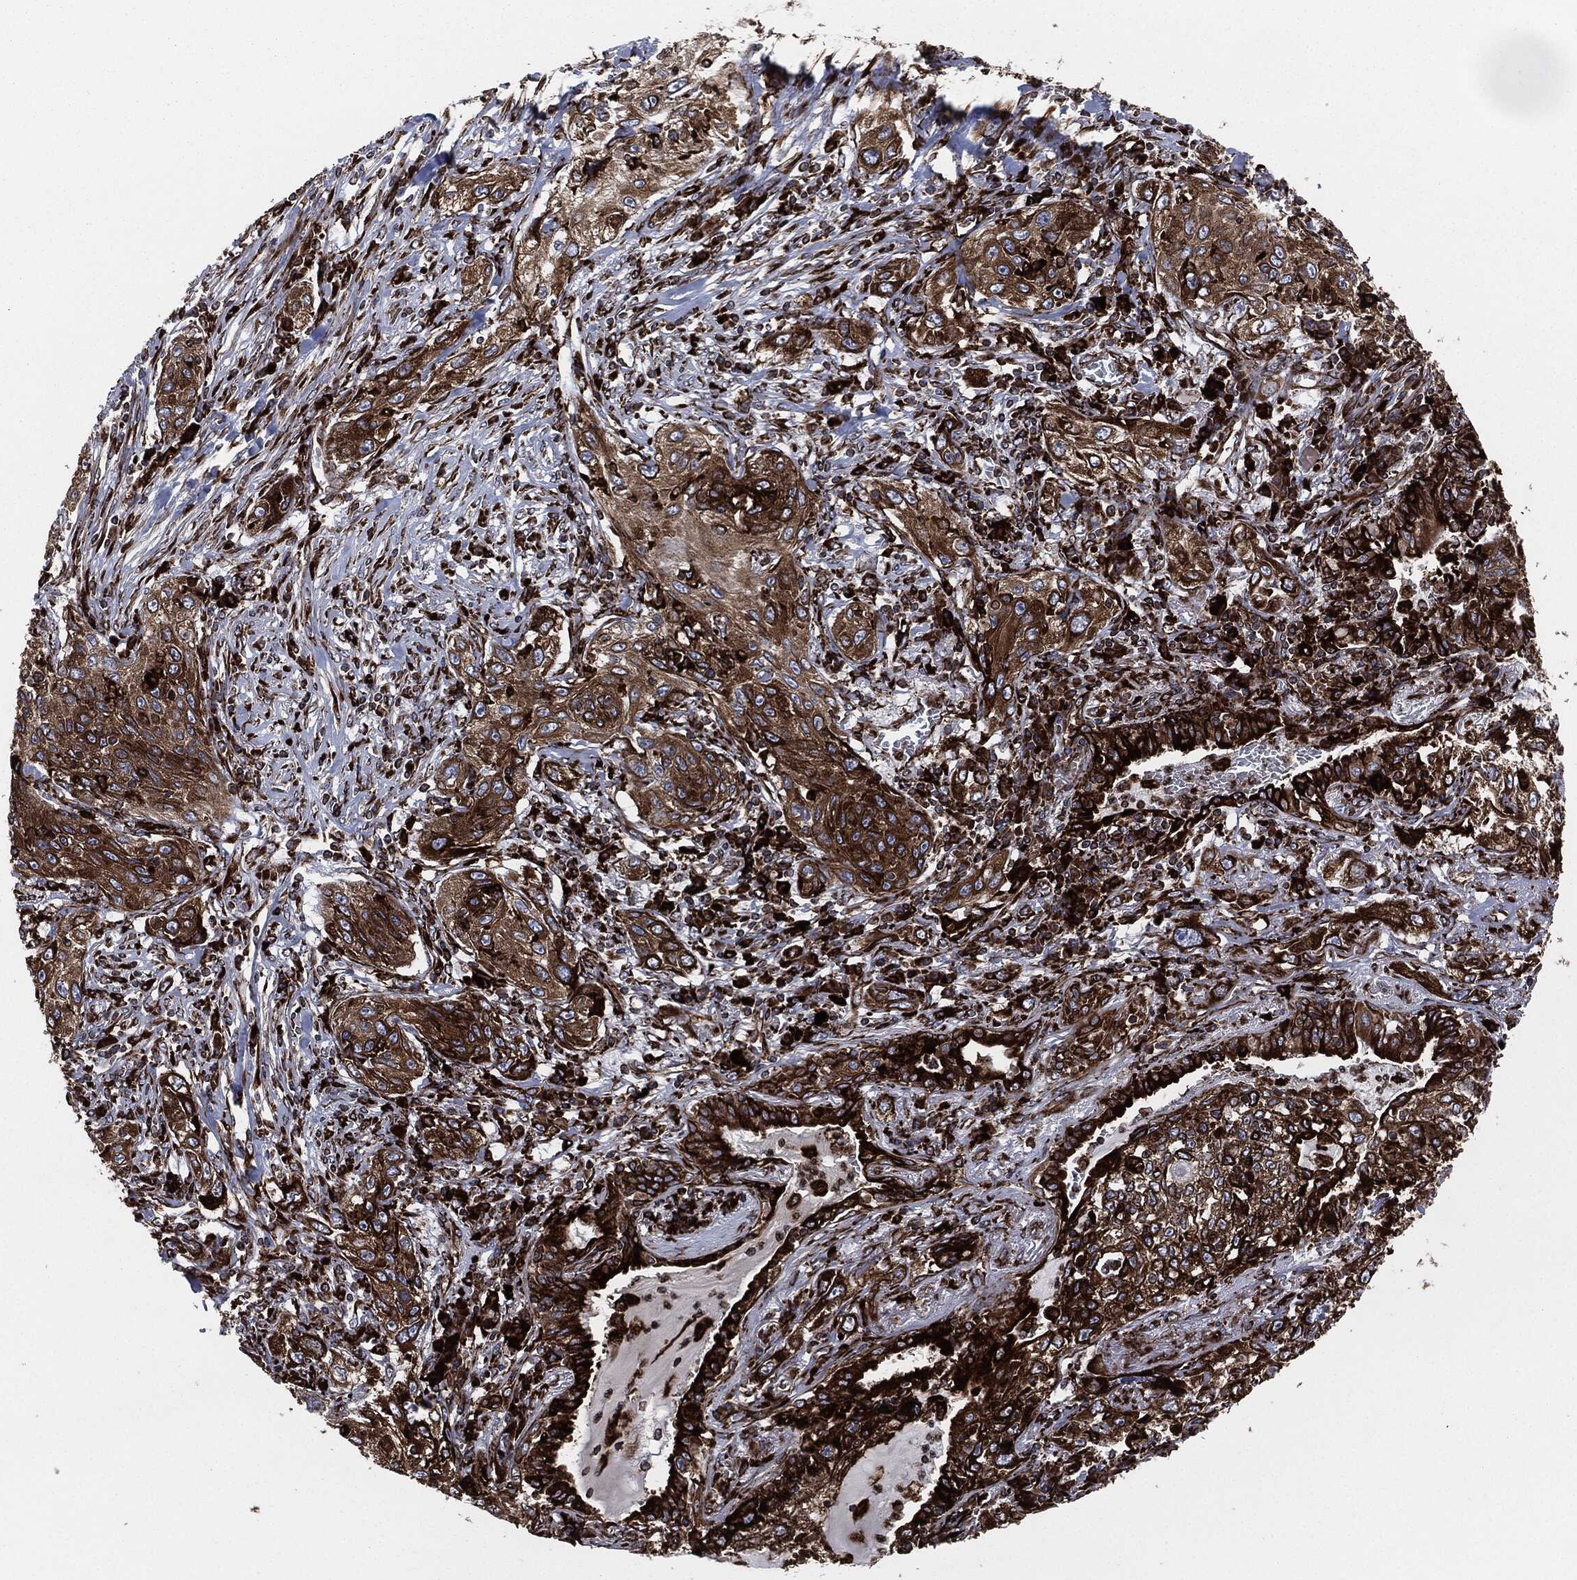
{"staining": {"intensity": "strong", "quantity": ">75%", "location": "cytoplasmic/membranous"}, "tissue": "lung cancer", "cell_type": "Tumor cells", "image_type": "cancer", "snomed": [{"axis": "morphology", "description": "Squamous cell carcinoma, NOS"}, {"axis": "topography", "description": "Lung"}], "caption": "The histopathology image displays immunohistochemical staining of lung squamous cell carcinoma. There is strong cytoplasmic/membranous expression is present in about >75% of tumor cells.", "gene": "CALR", "patient": {"sex": "female", "age": 69}}